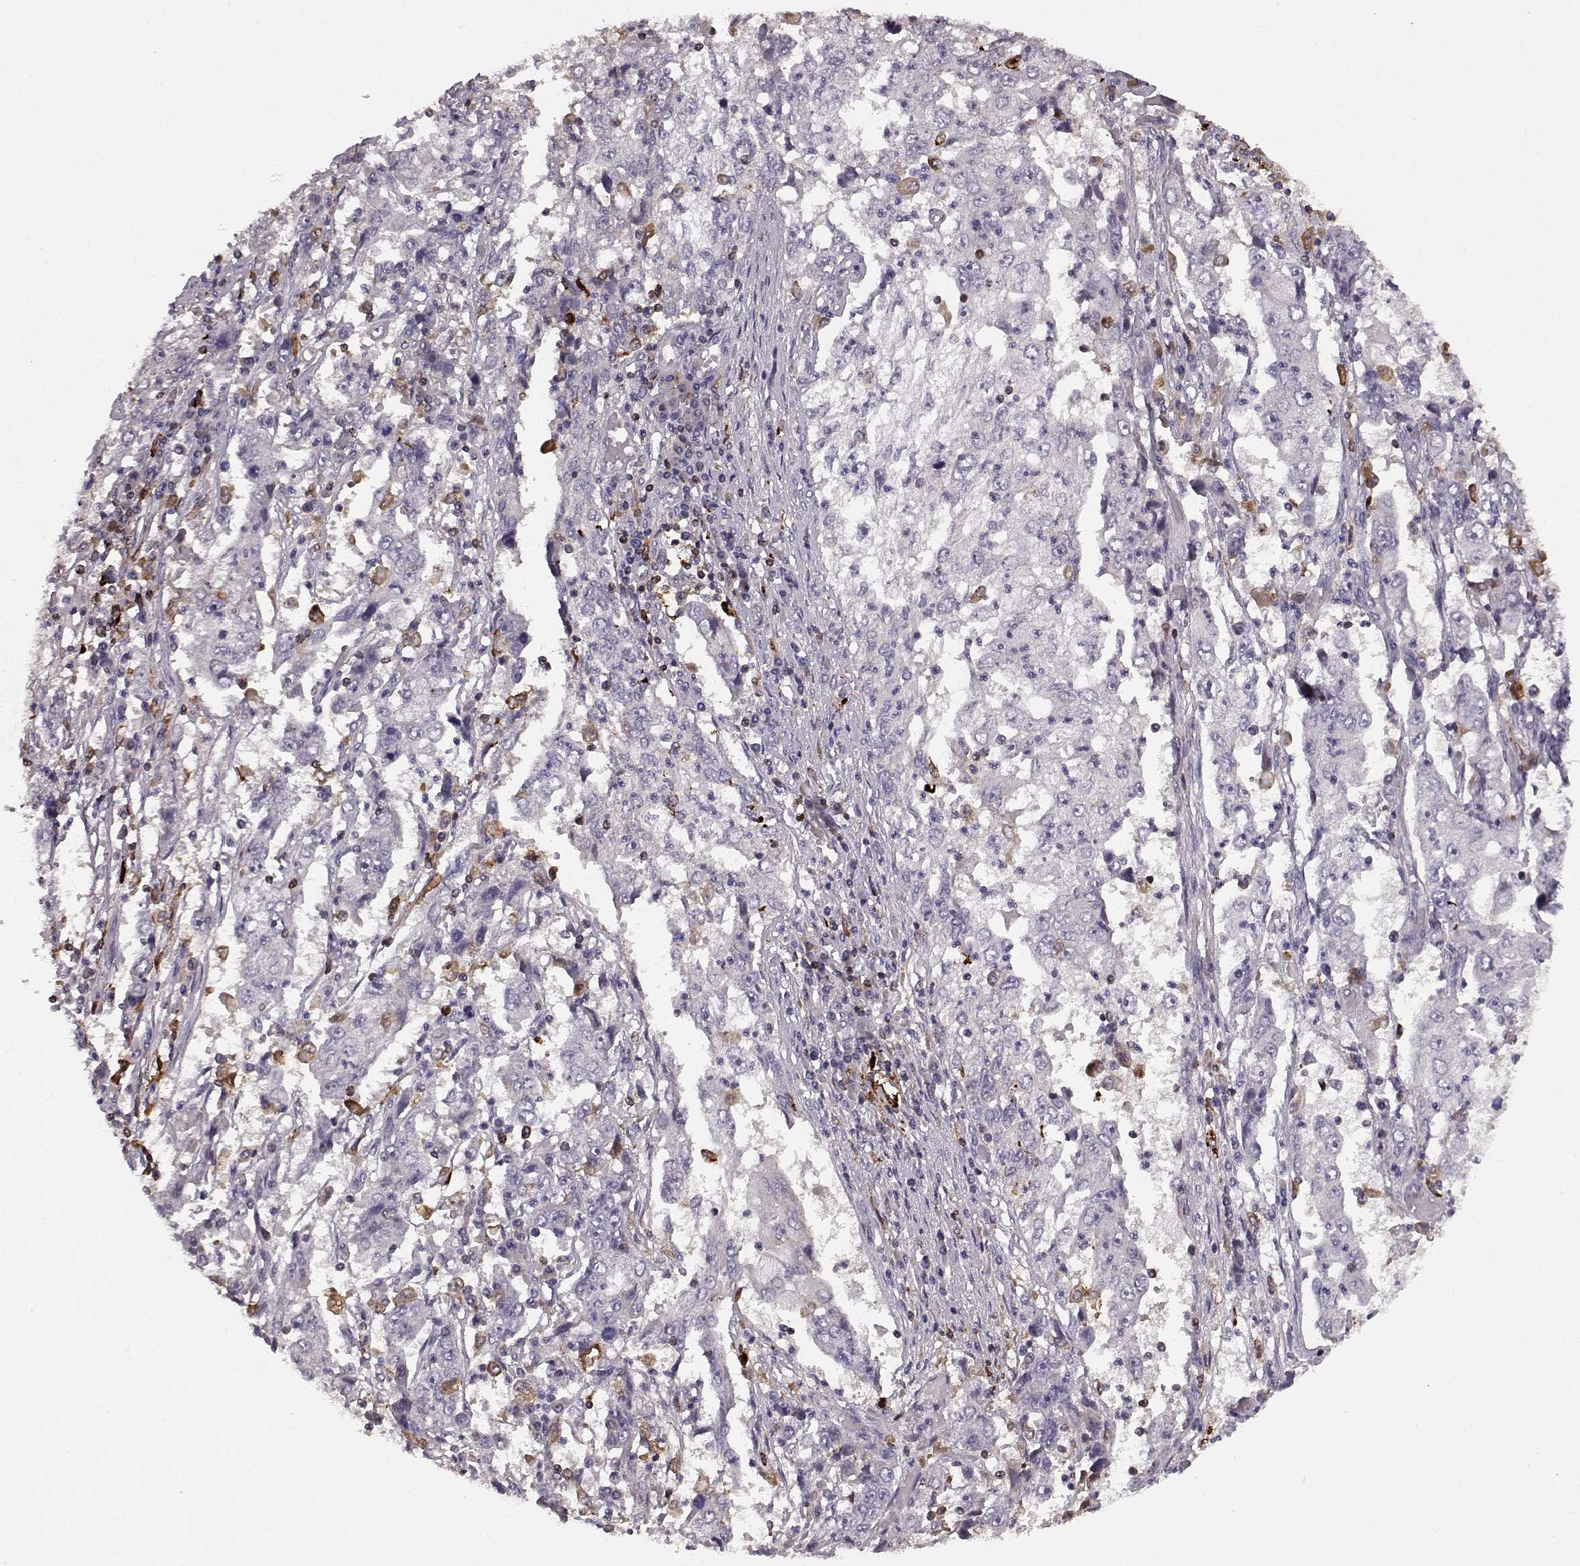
{"staining": {"intensity": "negative", "quantity": "none", "location": "none"}, "tissue": "cervical cancer", "cell_type": "Tumor cells", "image_type": "cancer", "snomed": [{"axis": "morphology", "description": "Squamous cell carcinoma, NOS"}, {"axis": "topography", "description": "Cervix"}], "caption": "Tumor cells show no significant staining in cervical cancer.", "gene": "CCNF", "patient": {"sex": "female", "age": 36}}